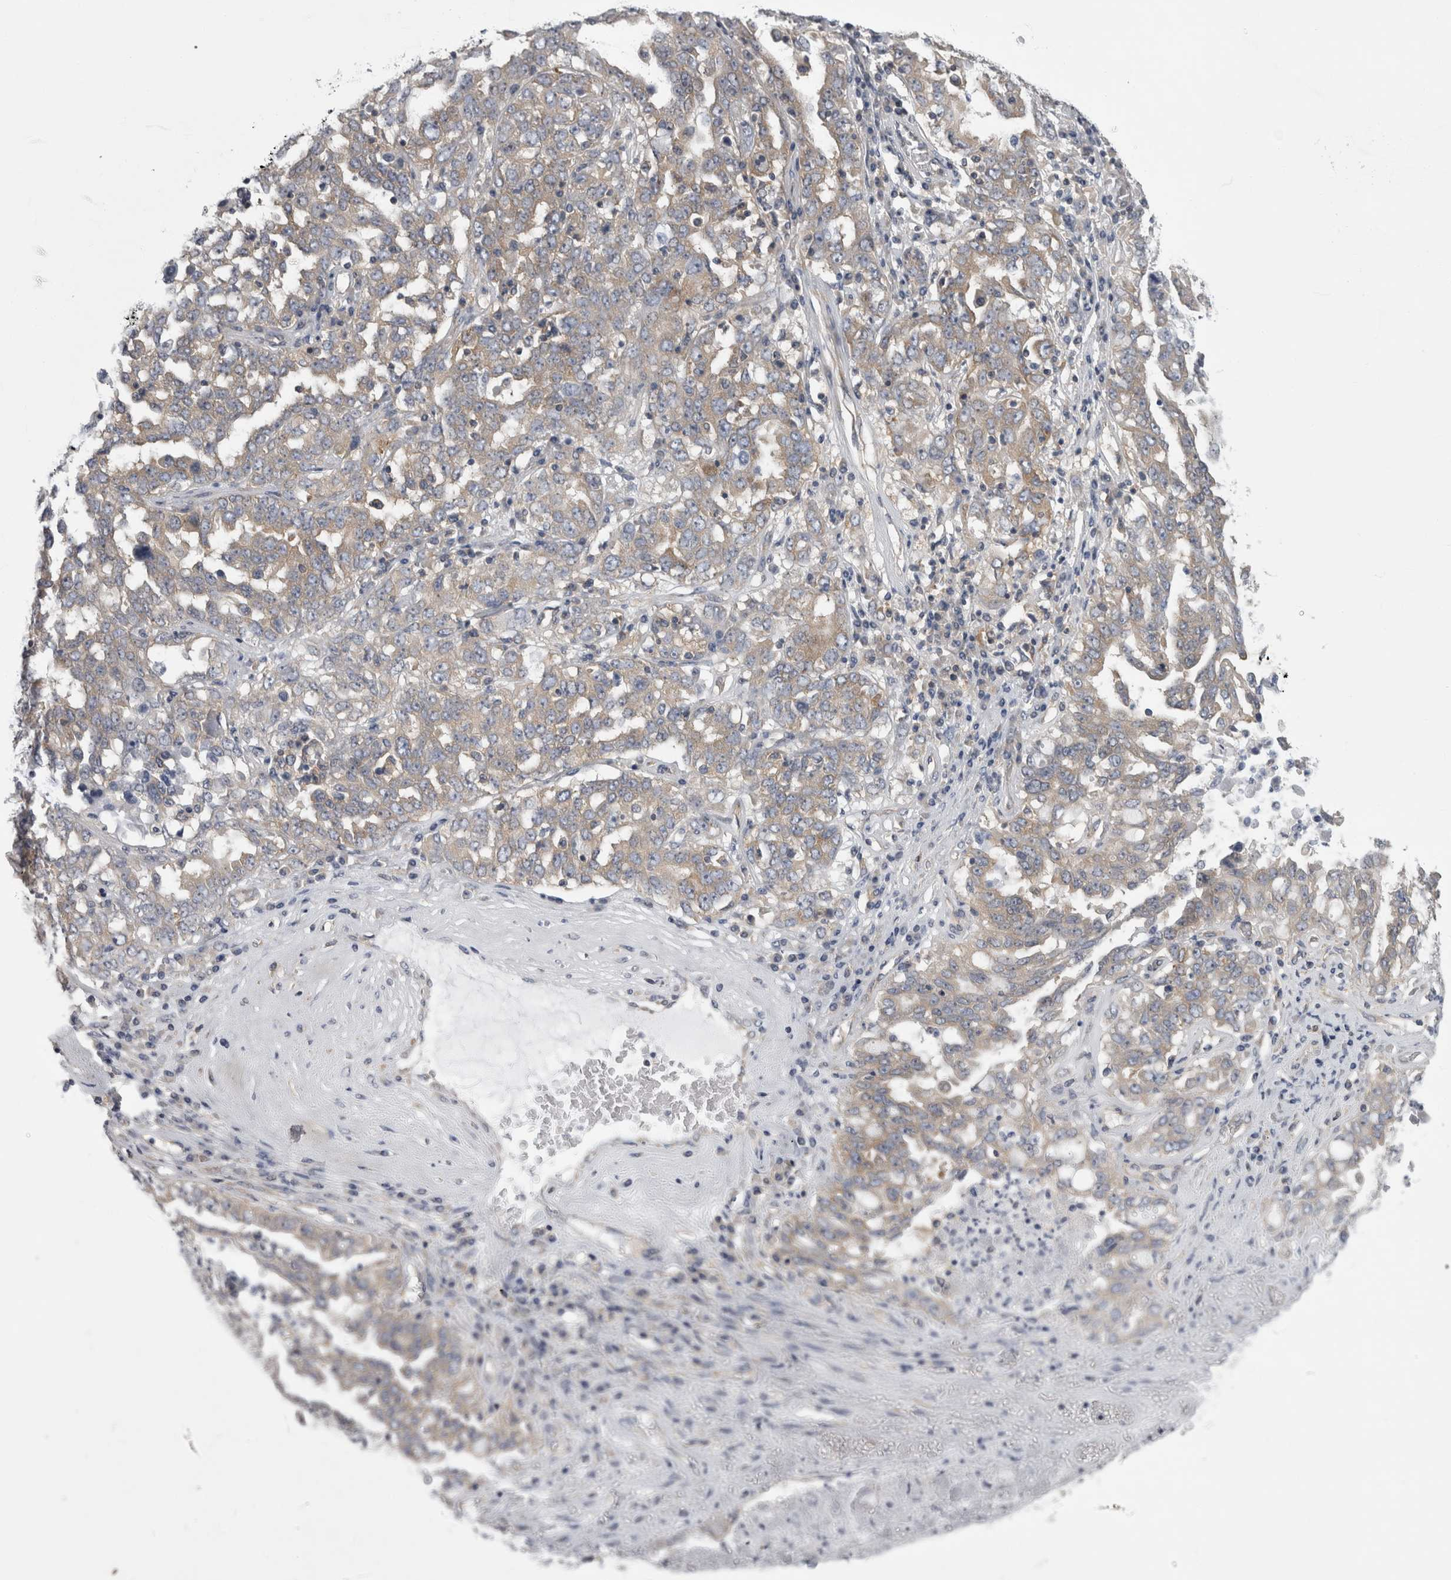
{"staining": {"intensity": "weak", "quantity": ">75%", "location": "cytoplasmic/membranous"}, "tissue": "ovarian cancer", "cell_type": "Tumor cells", "image_type": "cancer", "snomed": [{"axis": "morphology", "description": "Carcinoma, endometroid"}, {"axis": "topography", "description": "Ovary"}], "caption": "A high-resolution photomicrograph shows immunohistochemistry staining of ovarian cancer (endometroid carcinoma), which shows weak cytoplasmic/membranous expression in about >75% of tumor cells.", "gene": "PRRC2C", "patient": {"sex": "female", "age": 62}}